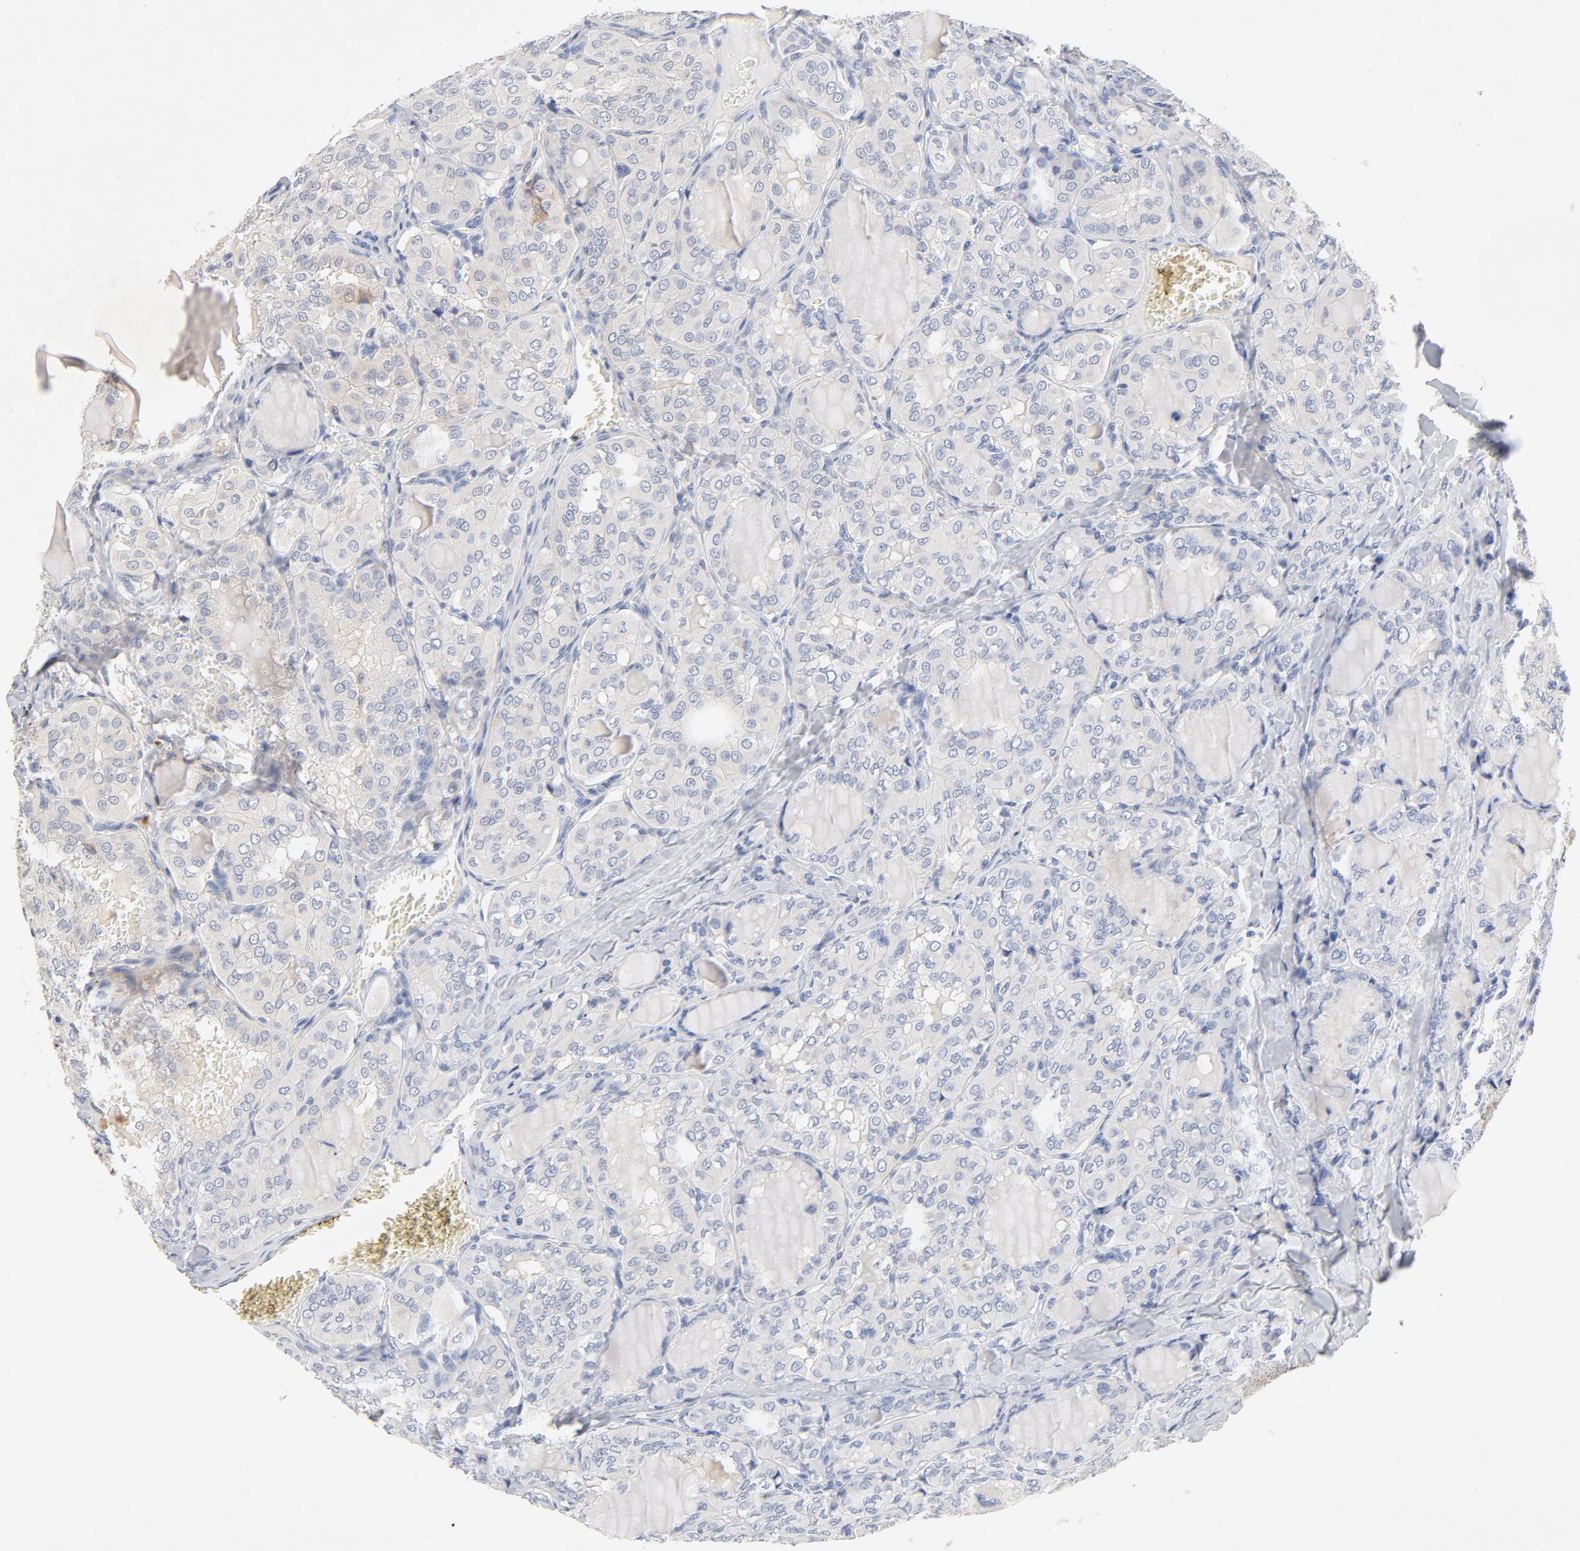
{"staining": {"intensity": "negative", "quantity": "none", "location": "none"}, "tissue": "thyroid cancer", "cell_type": "Tumor cells", "image_type": "cancer", "snomed": [{"axis": "morphology", "description": "Papillary adenocarcinoma, NOS"}, {"axis": "topography", "description": "Thyroid gland"}], "caption": "A micrograph of thyroid cancer stained for a protein reveals no brown staining in tumor cells. (Stains: DAB immunohistochemistry with hematoxylin counter stain, Microscopy: brightfield microscopy at high magnification).", "gene": "STAT1", "patient": {"sex": "male", "age": 20}}